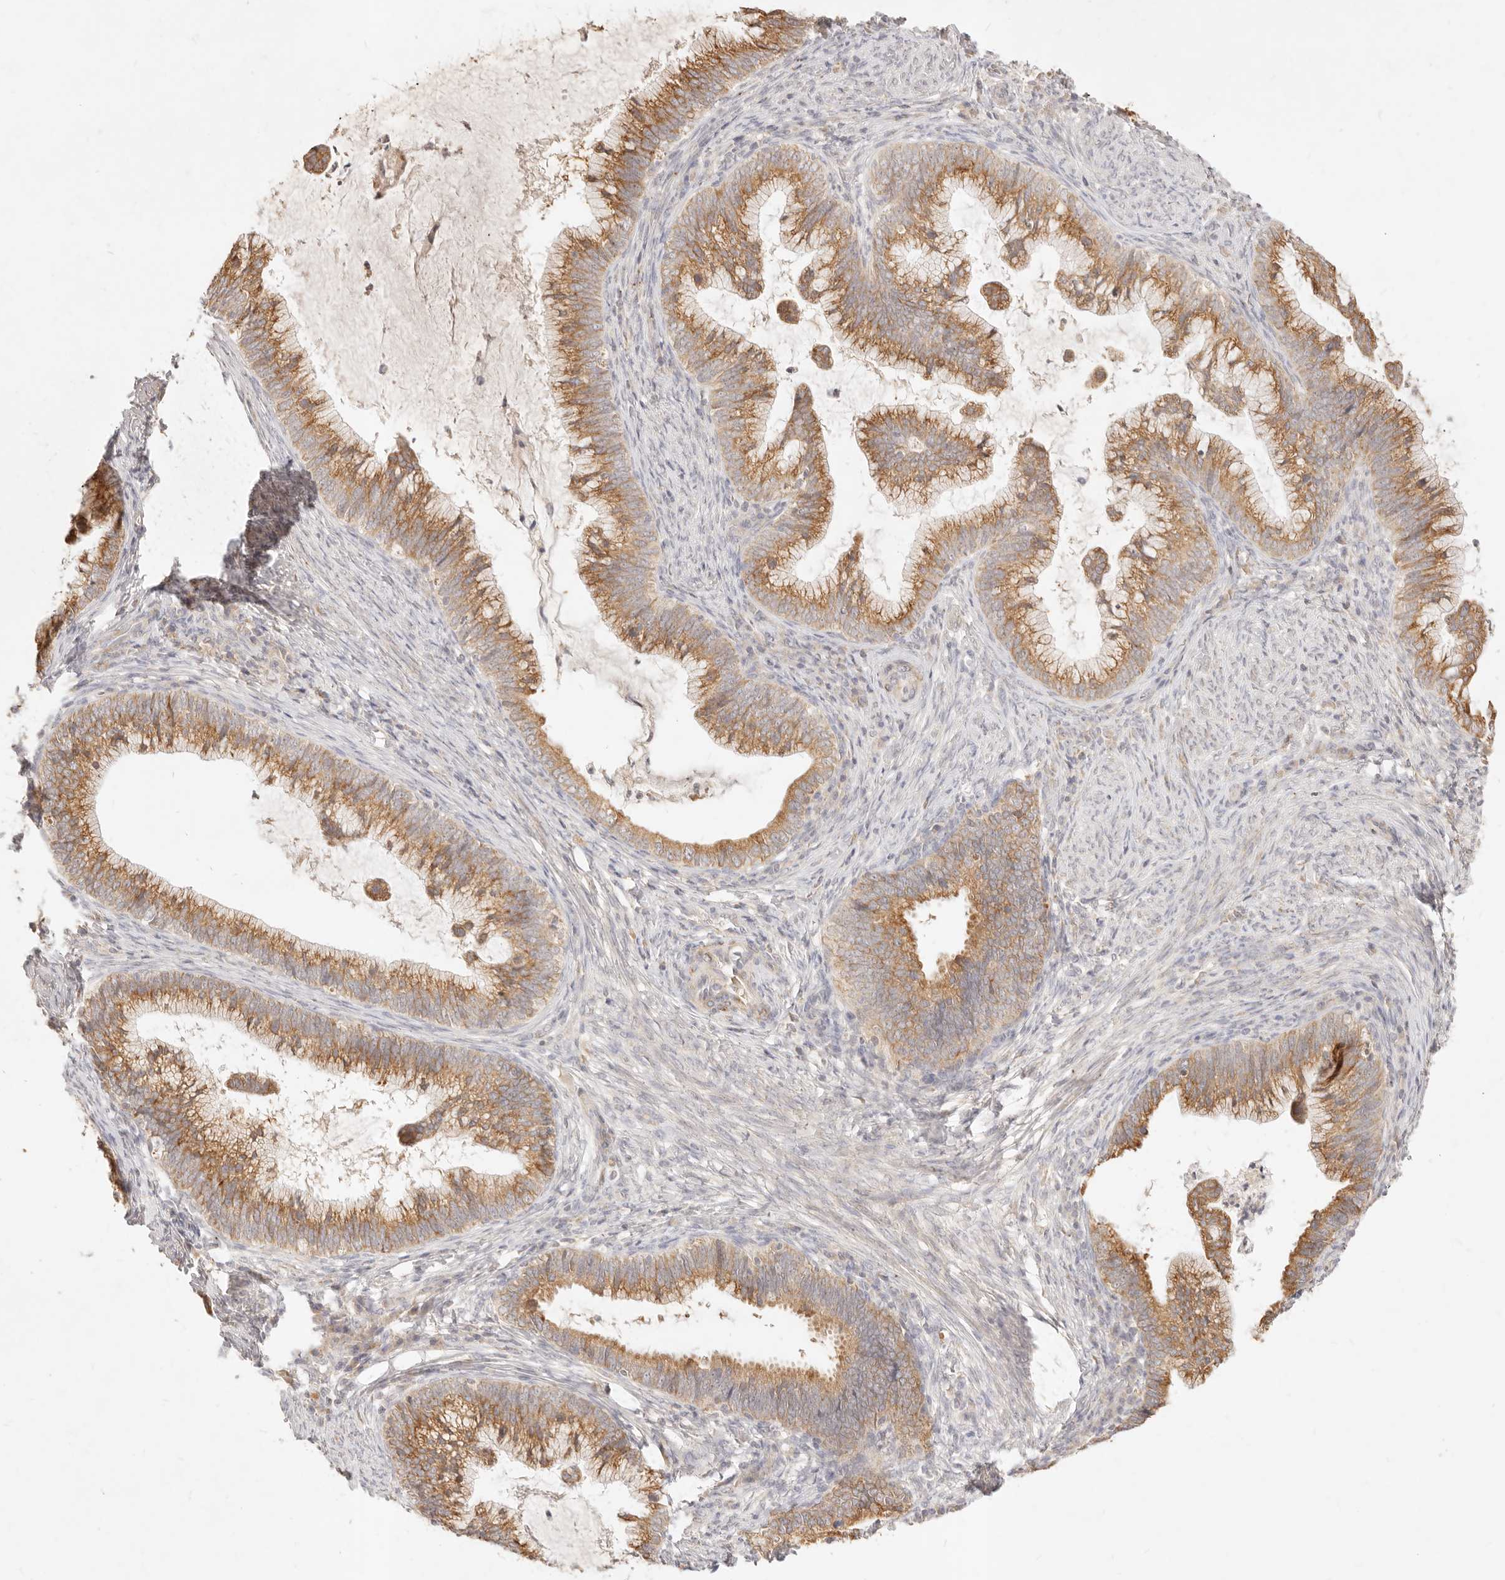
{"staining": {"intensity": "moderate", "quantity": ">75%", "location": "cytoplasmic/membranous"}, "tissue": "cervical cancer", "cell_type": "Tumor cells", "image_type": "cancer", "snomed": [{"axis": "morphology", "description": "Adenocarcinoma, NOS"}, {"axis": "topography", "description": "Cervix"}], "caption": "High-magnification brightfield microscopy of adenocarcinoma (cervical) stained with DAB (brown) and counterstained with hematoxylin (blue). tumor cells exhibit moderate cytoplasmic/membranous staining is seen in about>75% of cells.", "gene": "RUBCNL", "patient": {"sex": "female", "age": 36}}